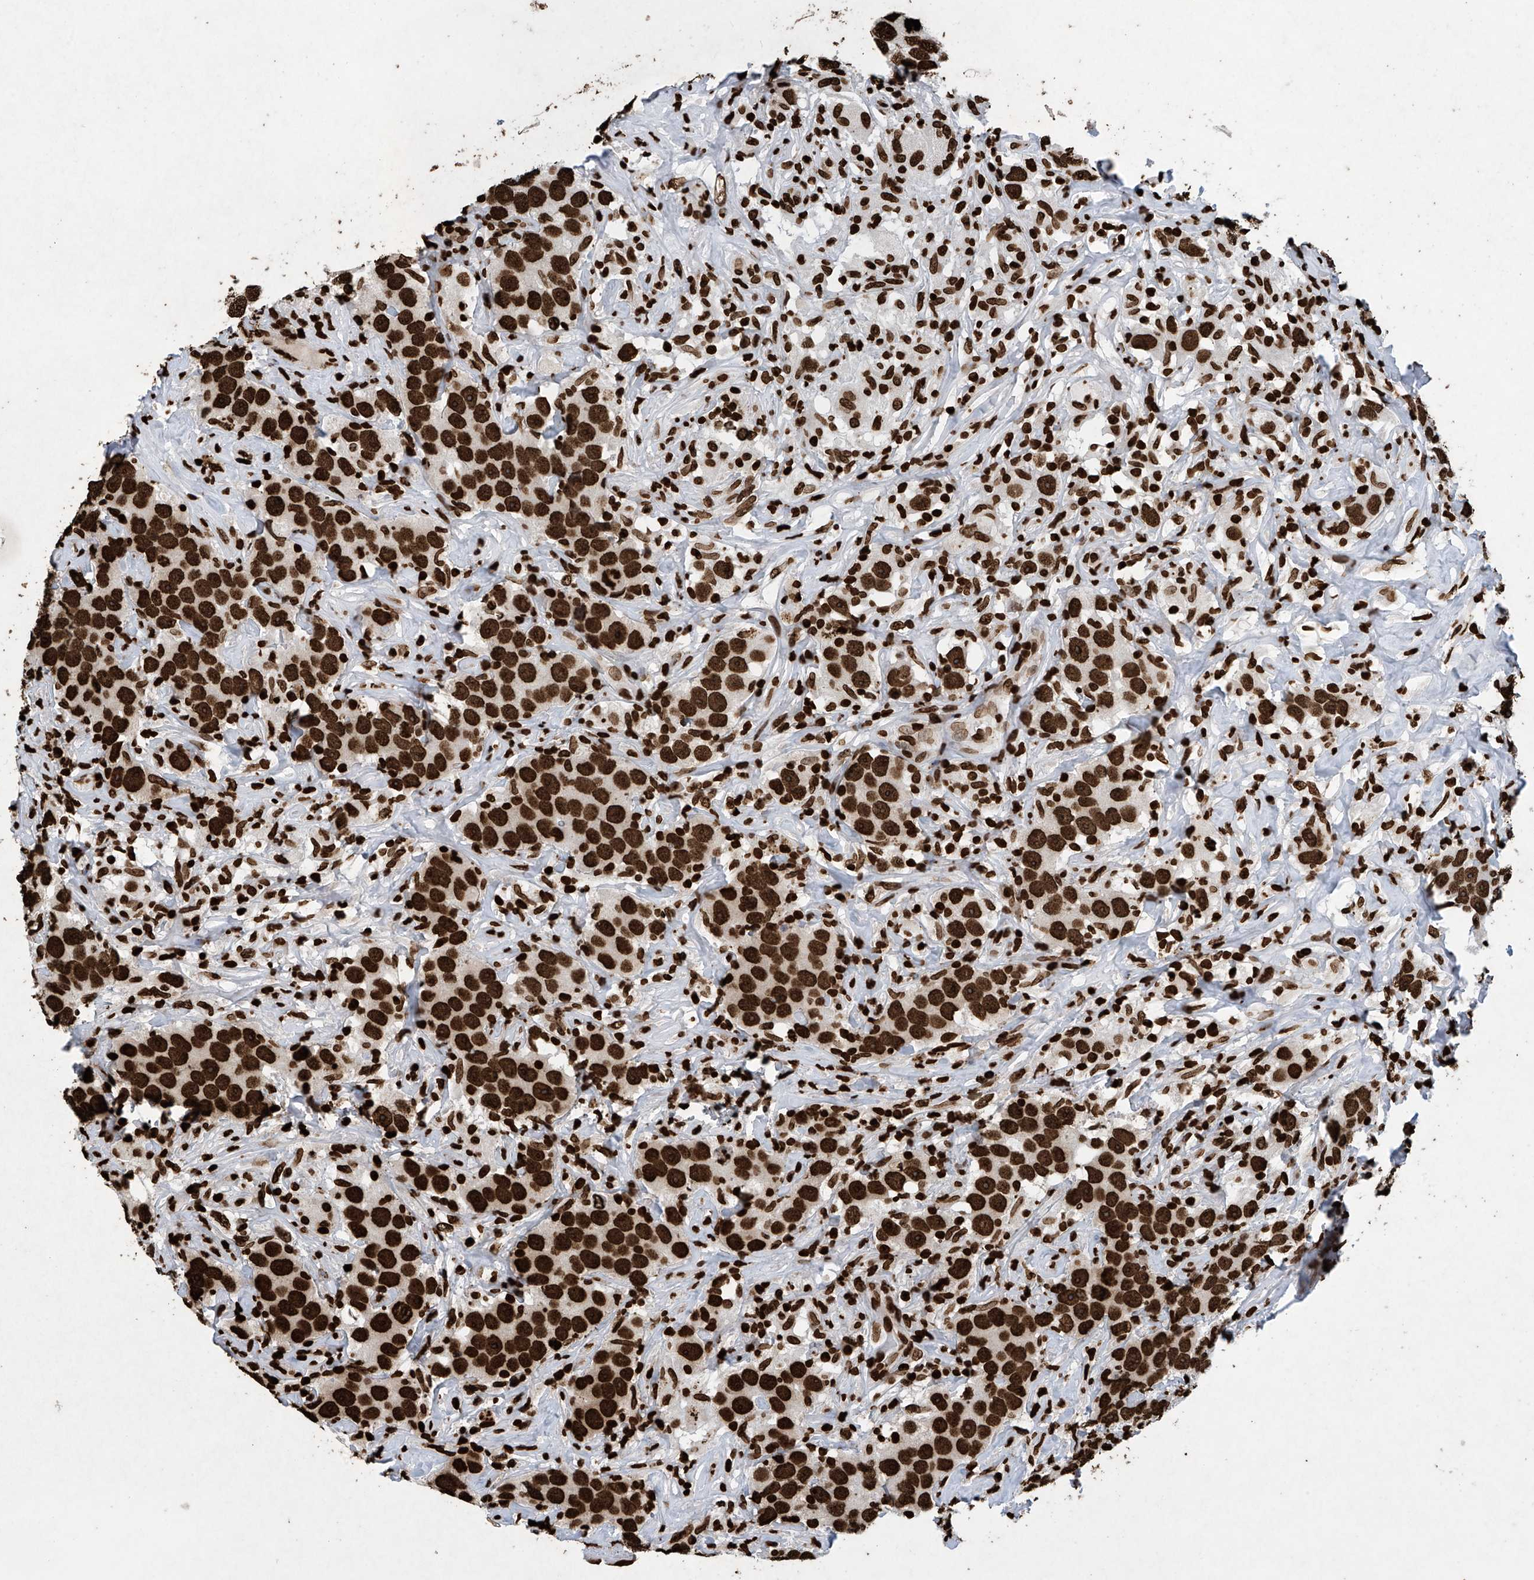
{"staining": {"intensity": "strong", "quantity": ">75%", "location": "nuclear"}, "tissue": "testis cancer", "cell_type": "Tumor cells", "image_type": "cancer", "snomed": [{"axis": "morphology", "description": "Seminoma, NOS"}, {"axis": "topography", "description": "Testis"}], "caption": "IHC photomicrograph of neoplastic tissue: testis cancer (seminoma) stained using immunohistochemistry exhibits high levels of strong protein expression localized specifically in the nuclear of tumor cells, appearing as a nuclear brown color.", "gene": "H3-3A", "patient": {"sex": "male", "age": 49}}